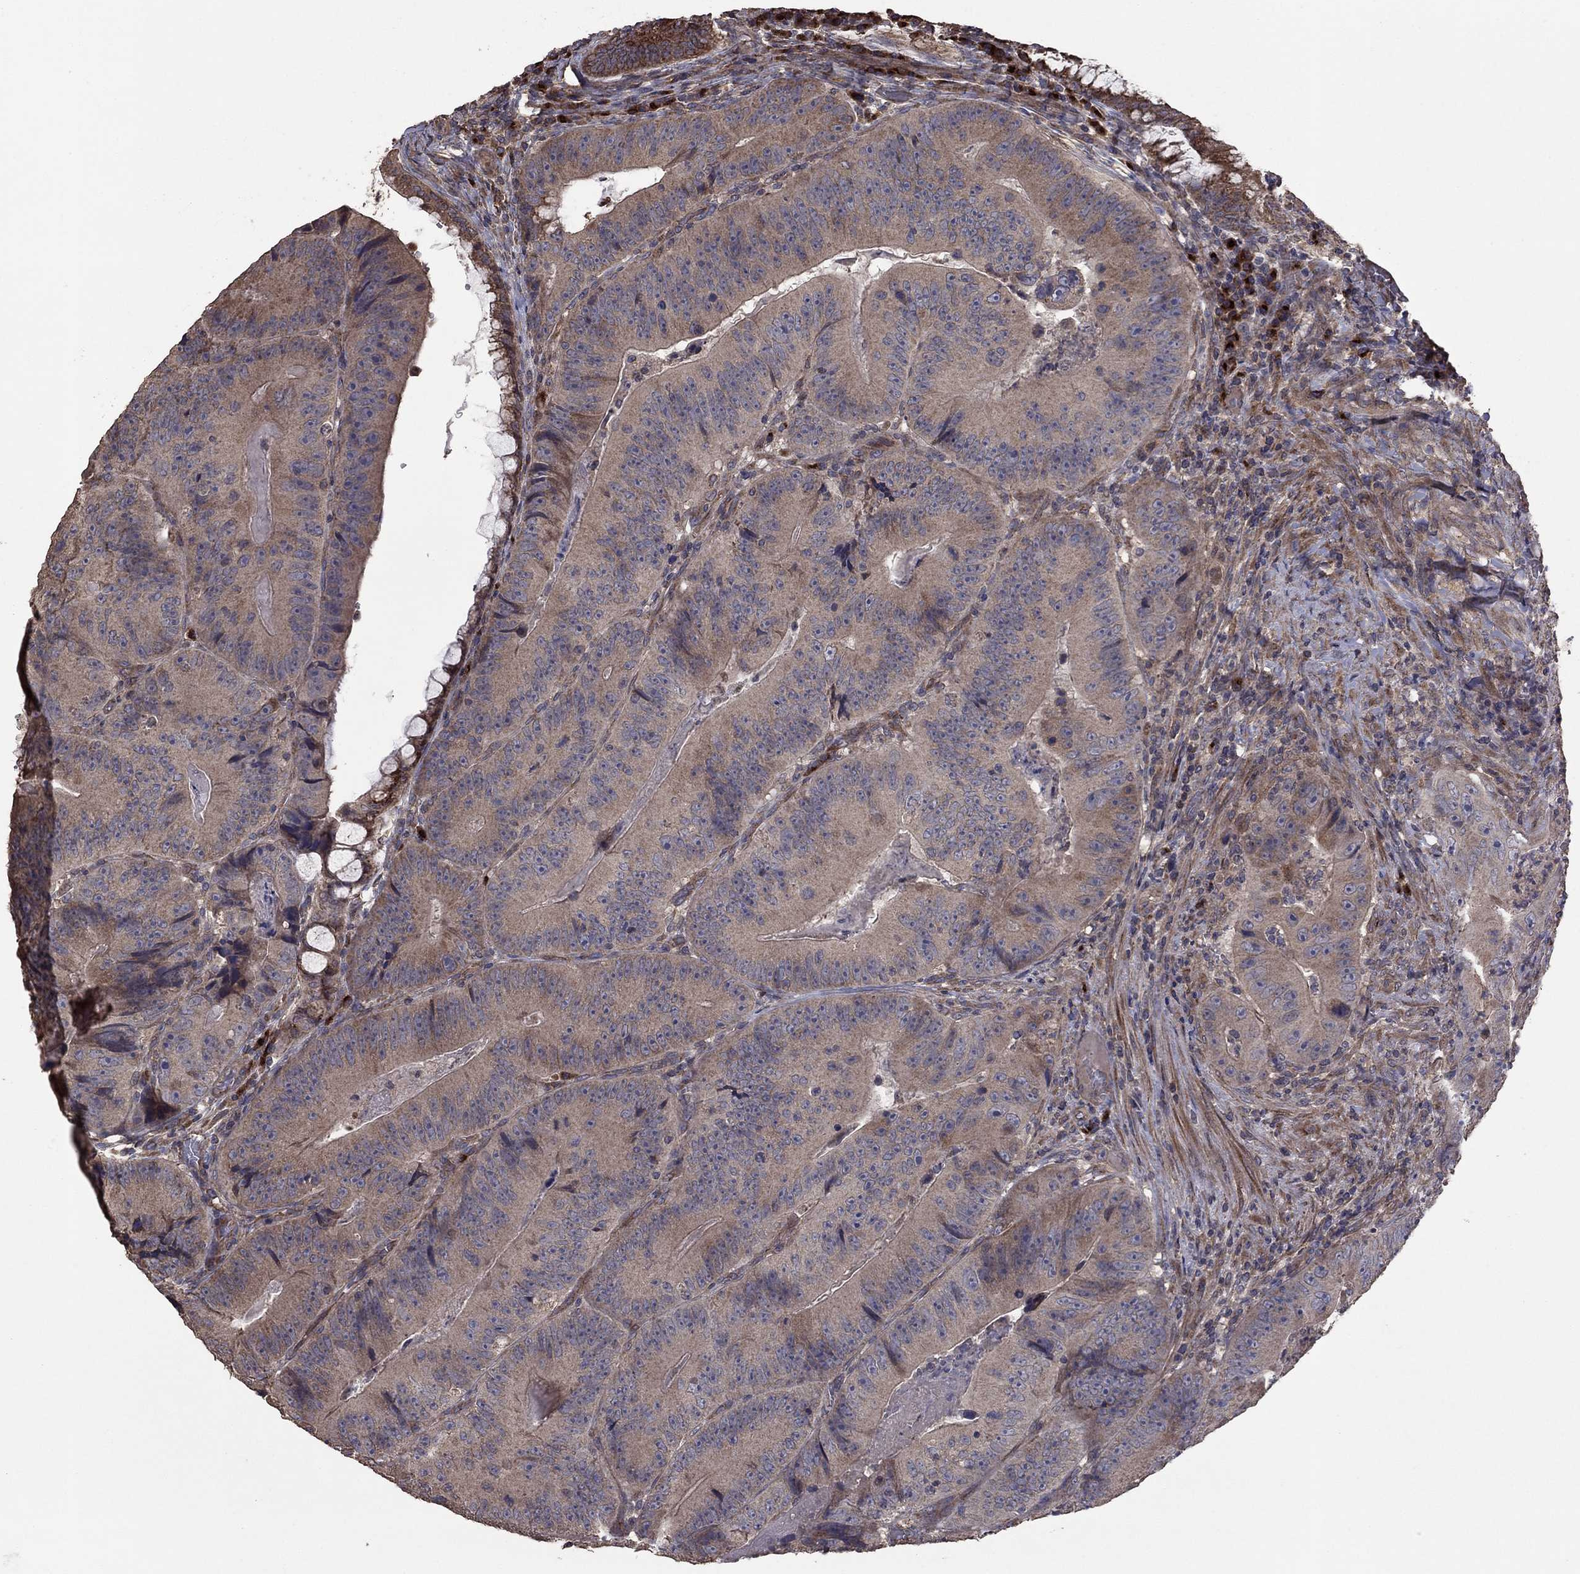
{"staining": {"intensity": "moderate", "quantity": "25%-75%", "location": "cytoplasmic/membranous"}, "tissue": "colorectal cancer", "cell_type": "Tumor cells", "image_type": "cancer", "snomed": [{"axis": "morphology", "description": "Adenocarcinoma, NOS"}, {"axis": "topography", "description": "Colon"}], "caption": "The micrograph reveals a brown stain indicating the presence of a protein in the cytoplasmic/membranous of tumor cells in adenocarcinoma (colorectal).", "gene": "FLT4", "patient": {"sex": "female", "age": 86}}